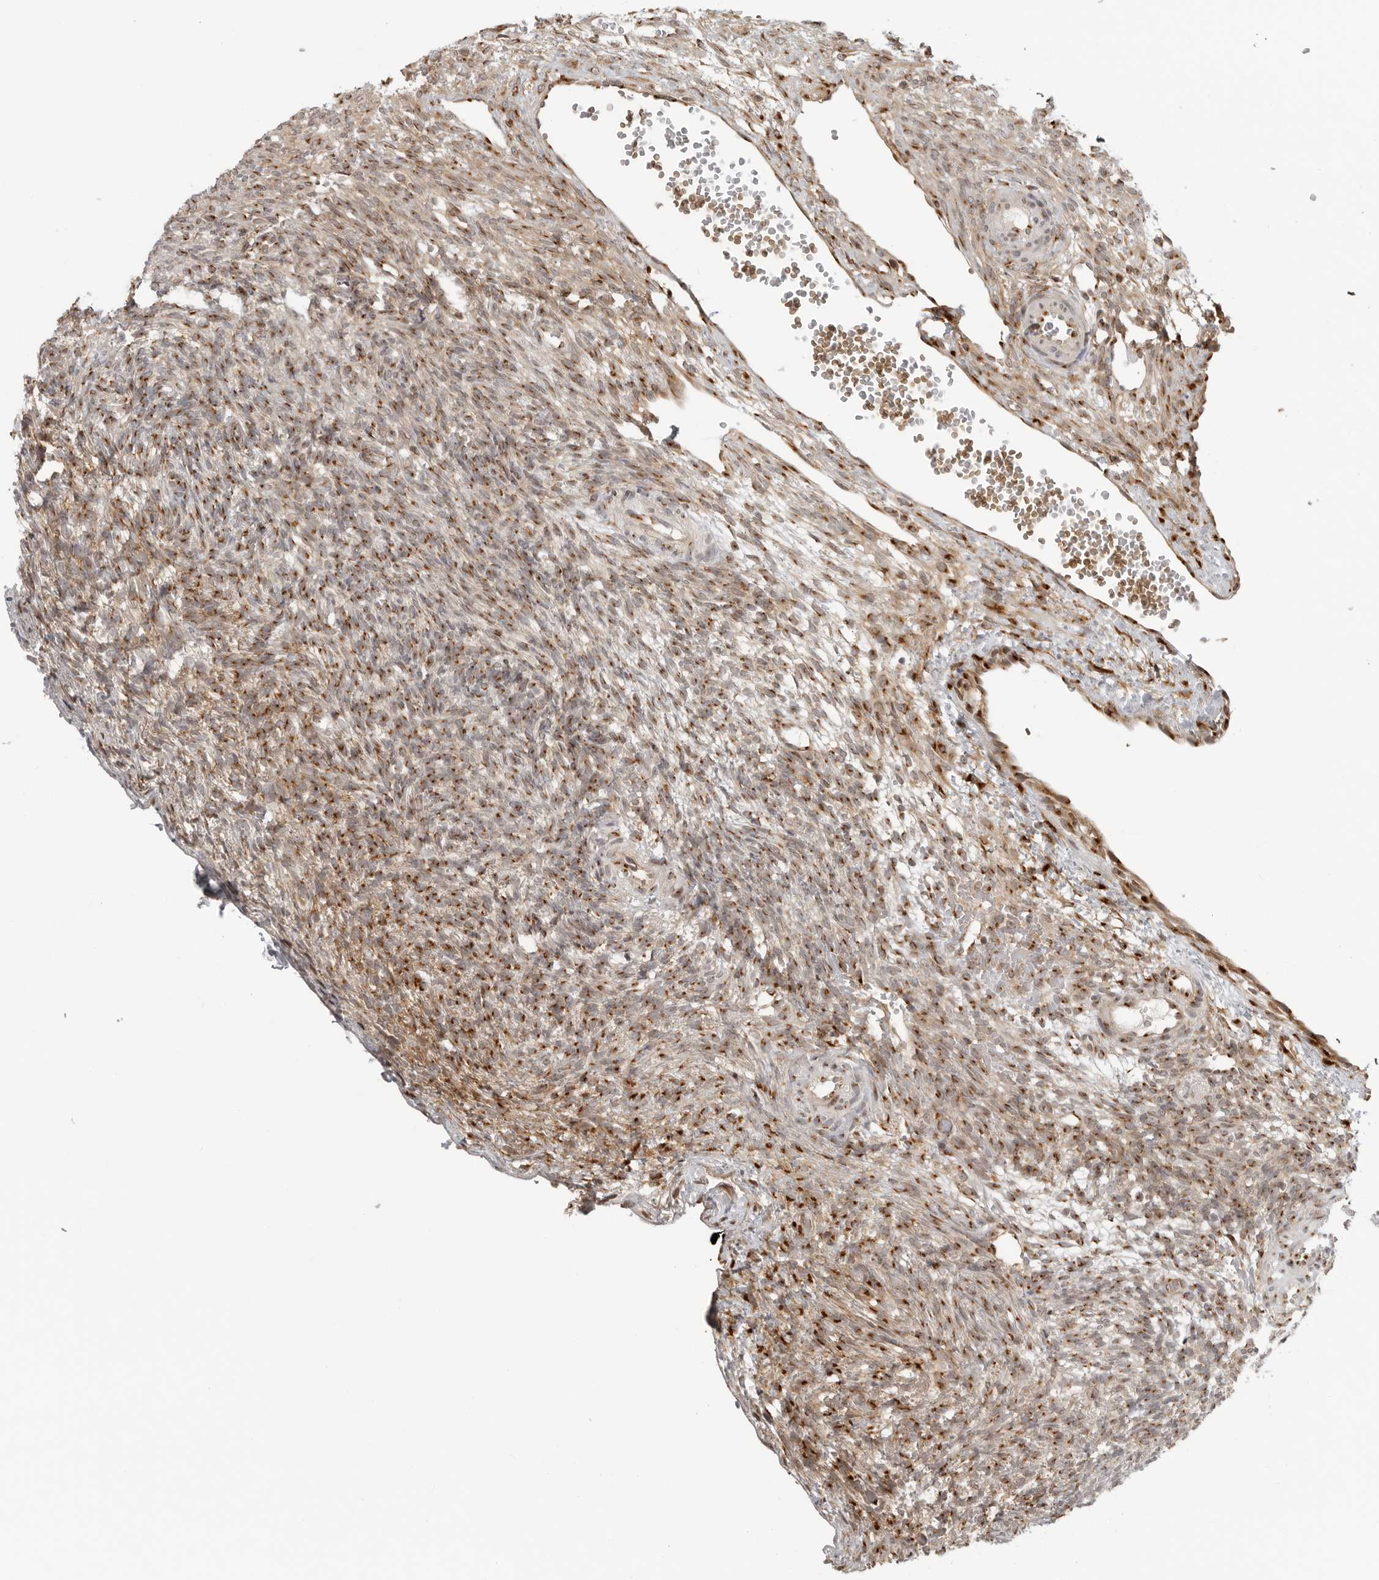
{"staining": {"intensity": "strong", "quantity": "<25%", "location": "cytoplasmic/membranous"}, "tissue": "ovary", "cell_type": "Ovarian stroma cells", "image_type": "normal", "snomed": [{"axis": "morphology", "description": "Normal tissue, NOS"}, {"axis": "topography", "description": "Ovary"}], "caption": "Strong cytoplasmic/membranous protein expression is identified in about <25% of ovarian stroma cells in ovary. The staining was performed using DAB, with brown indicating positive protein expression. Nuclei are stained blue with hematoxylin.", "gene": "COPA", "patient": {"sex": "female", "age": 34}}